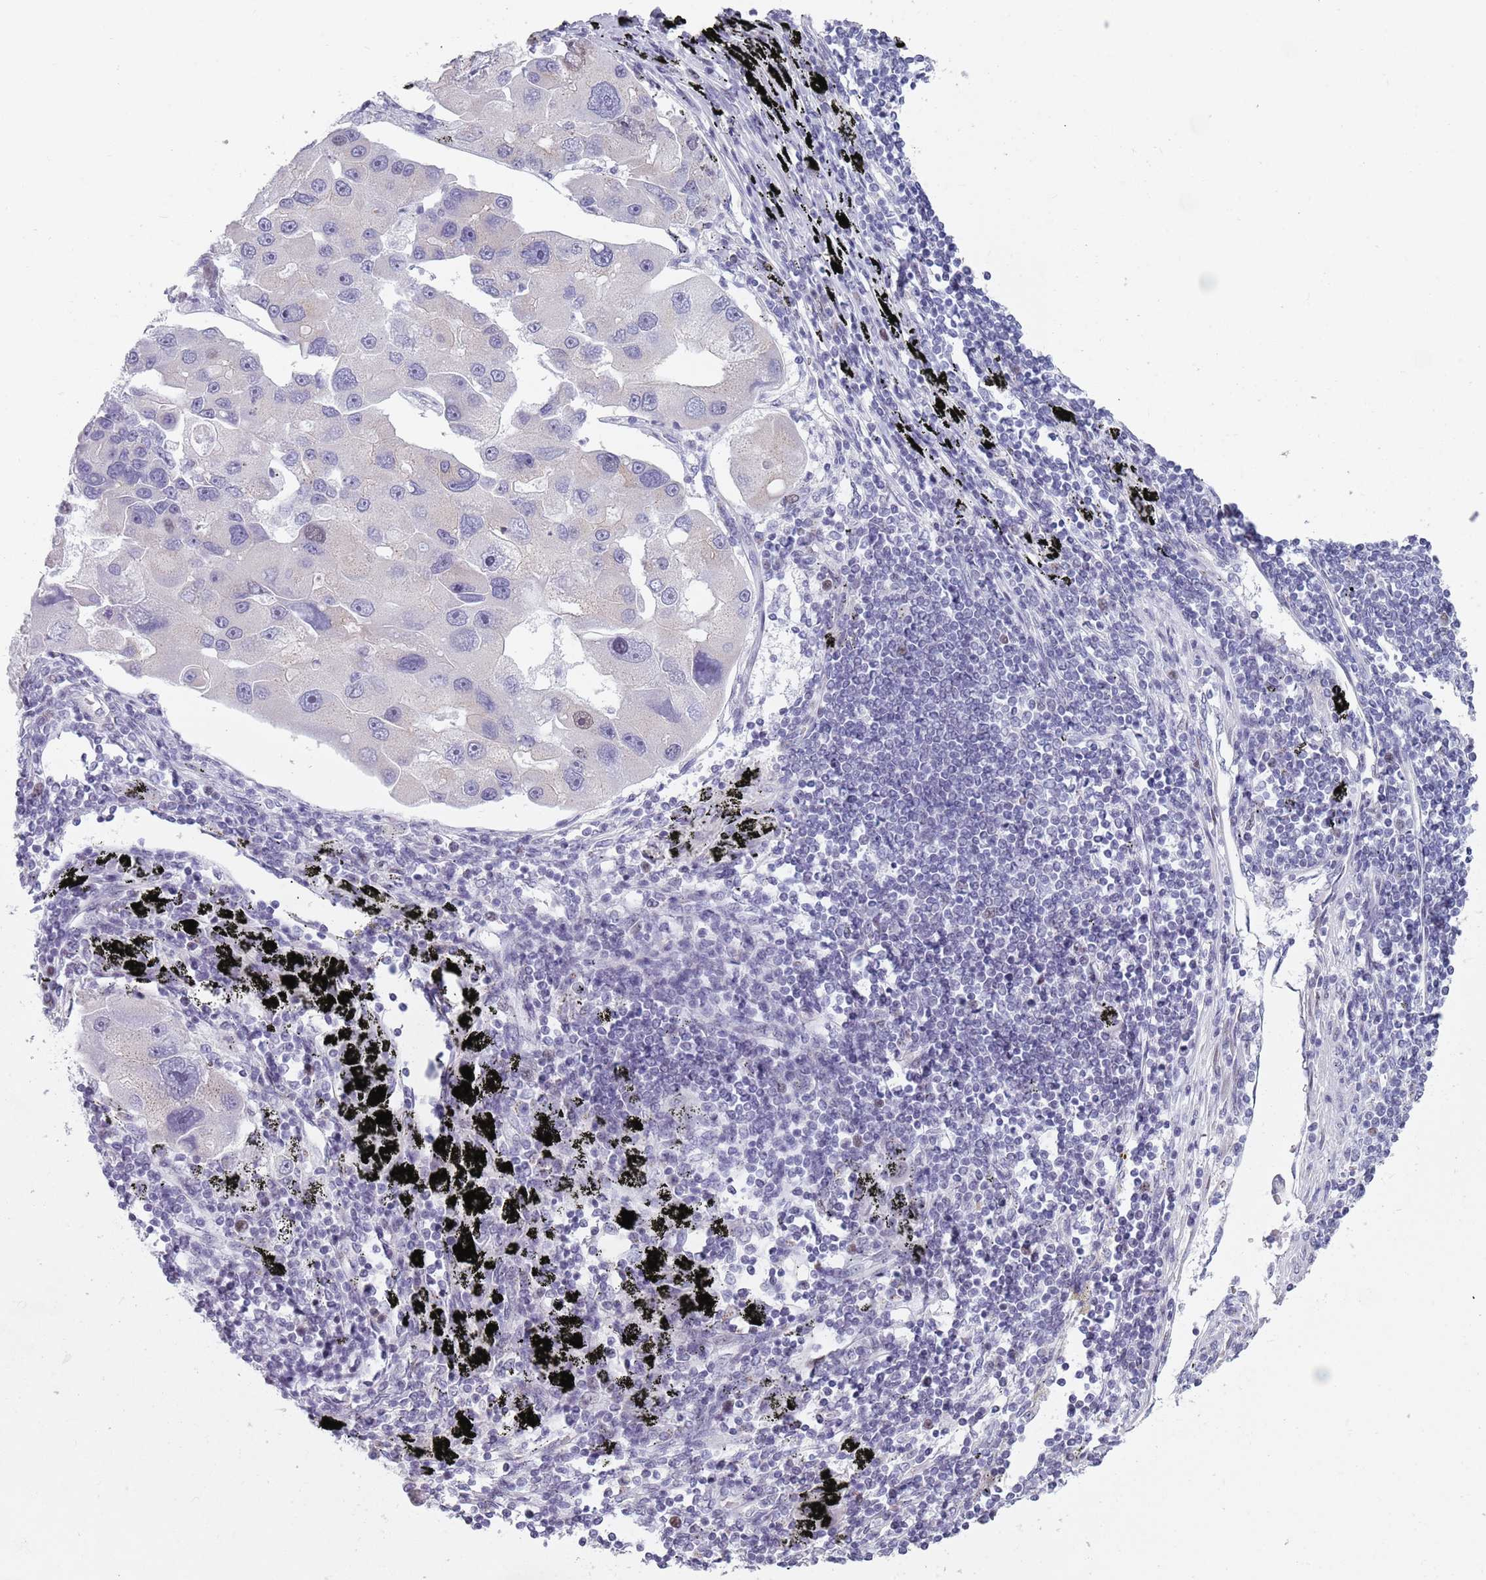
{"staining": {"intensity": "negative", "quantity": "none", "location": "none"}, "tissue": "lung cancer", "cell_type": "Tumor cells", "image_type": "cancer", "snomed": [{"axis": "morphology", "description": "Adenocarcinoma, NOS"}, {"axis": "topography", "description": "Lung"}], "caption": "There is no significant positivity in tumor cells of lung cancer.", "gene": "ZKSCAN2", "patient": {"sex": "female", "age": 54}}